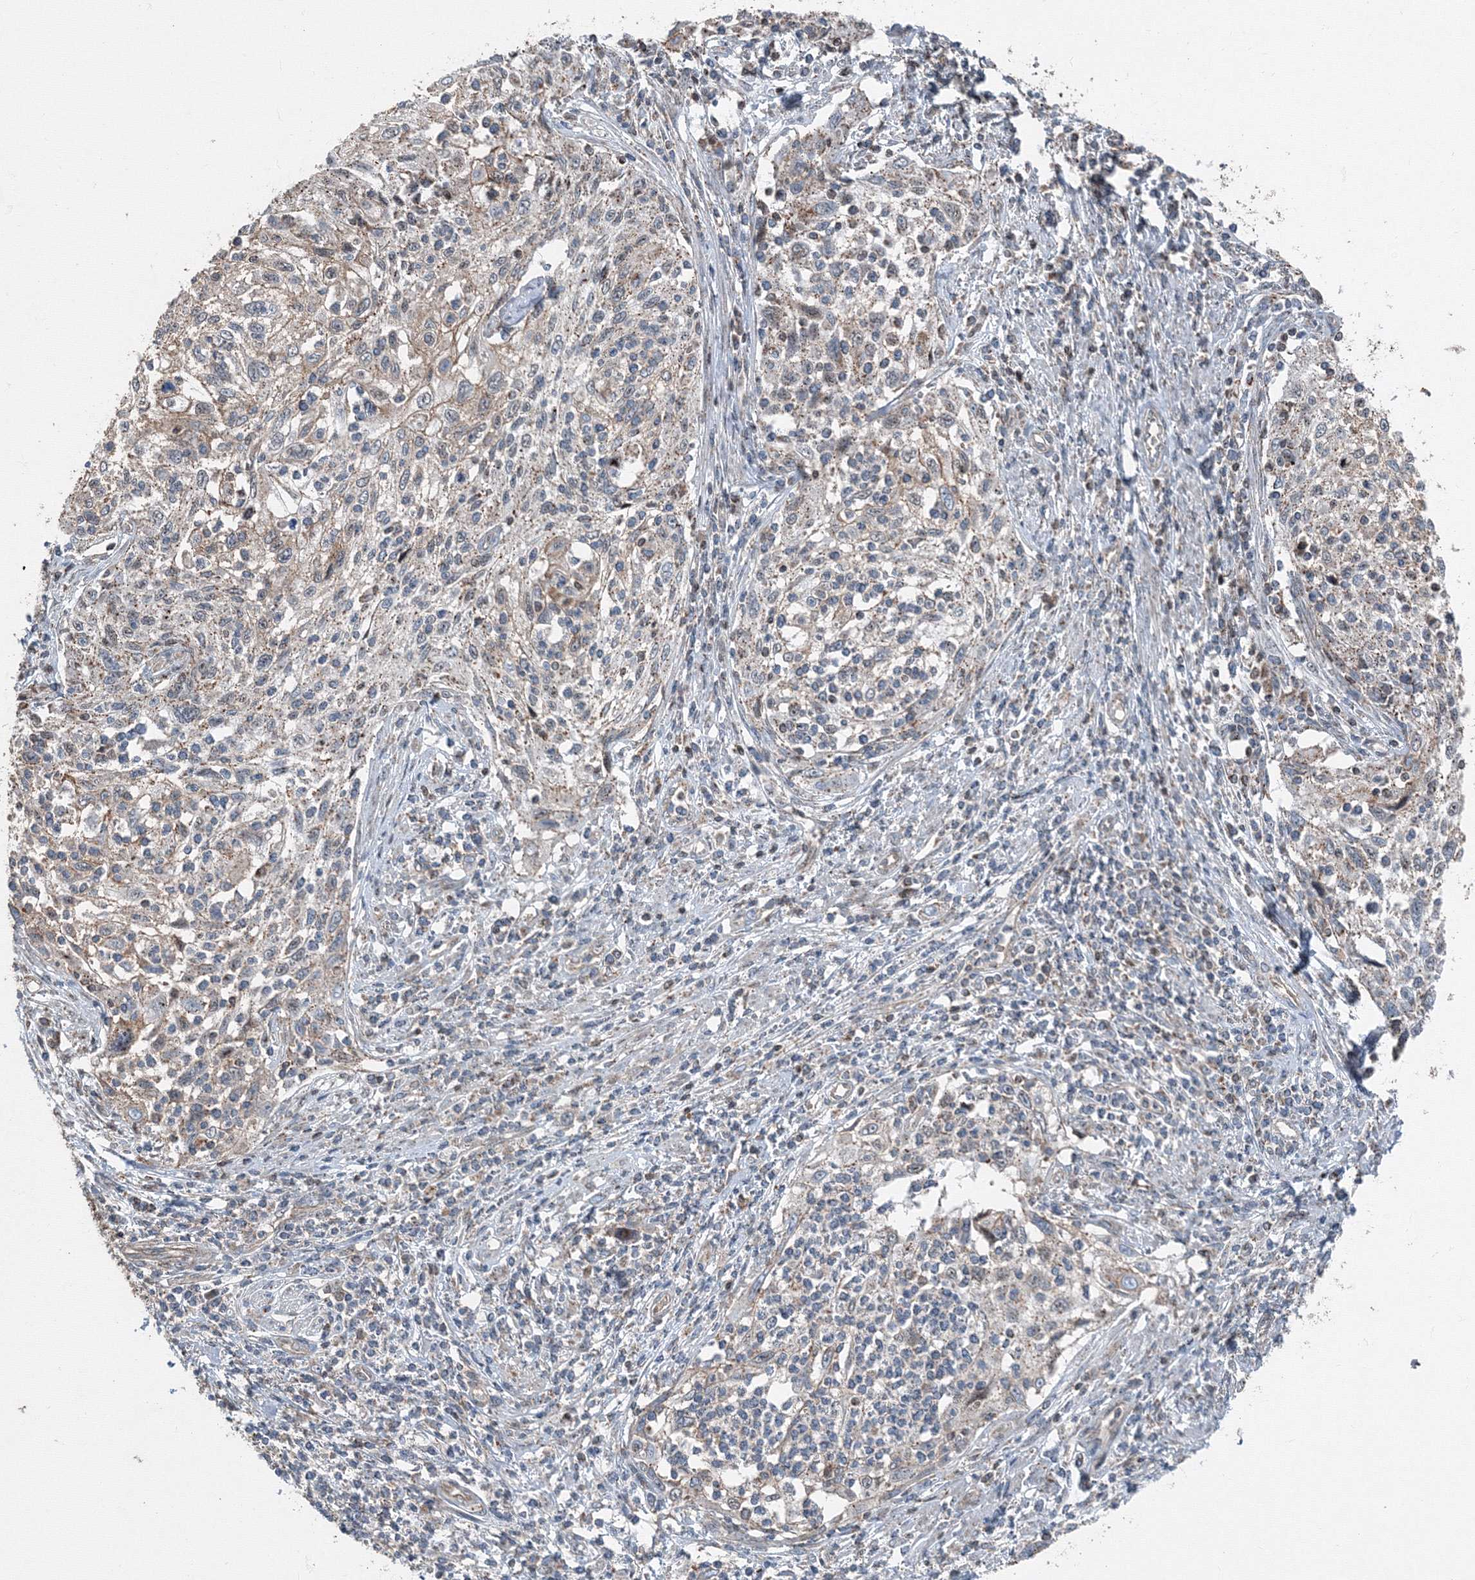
{"staining": {"intensity": "weak", "quantity": "25%-75%", "location": "cytoplasmic/membranous"}, "tissue": "cervical cancer", "cell_type": "Tumor cells", "image_type": "cancer", "snomed": [{"axis": "morphology", "description": "Squamous cell carcinoma, NOS"}, {"axis": "topography", "description": "Cervix"}], "caption": "This histopathology image shows squamous cell carcinoma (cervical) stained with IHC to label a protein in brown. The cytoplasmic/membranous of tumor cells show weak positivity for the protein. Nuclei are counter-stained blue.", "gene": "AASDH", "patient": {"sex": "female", "age": 70}}